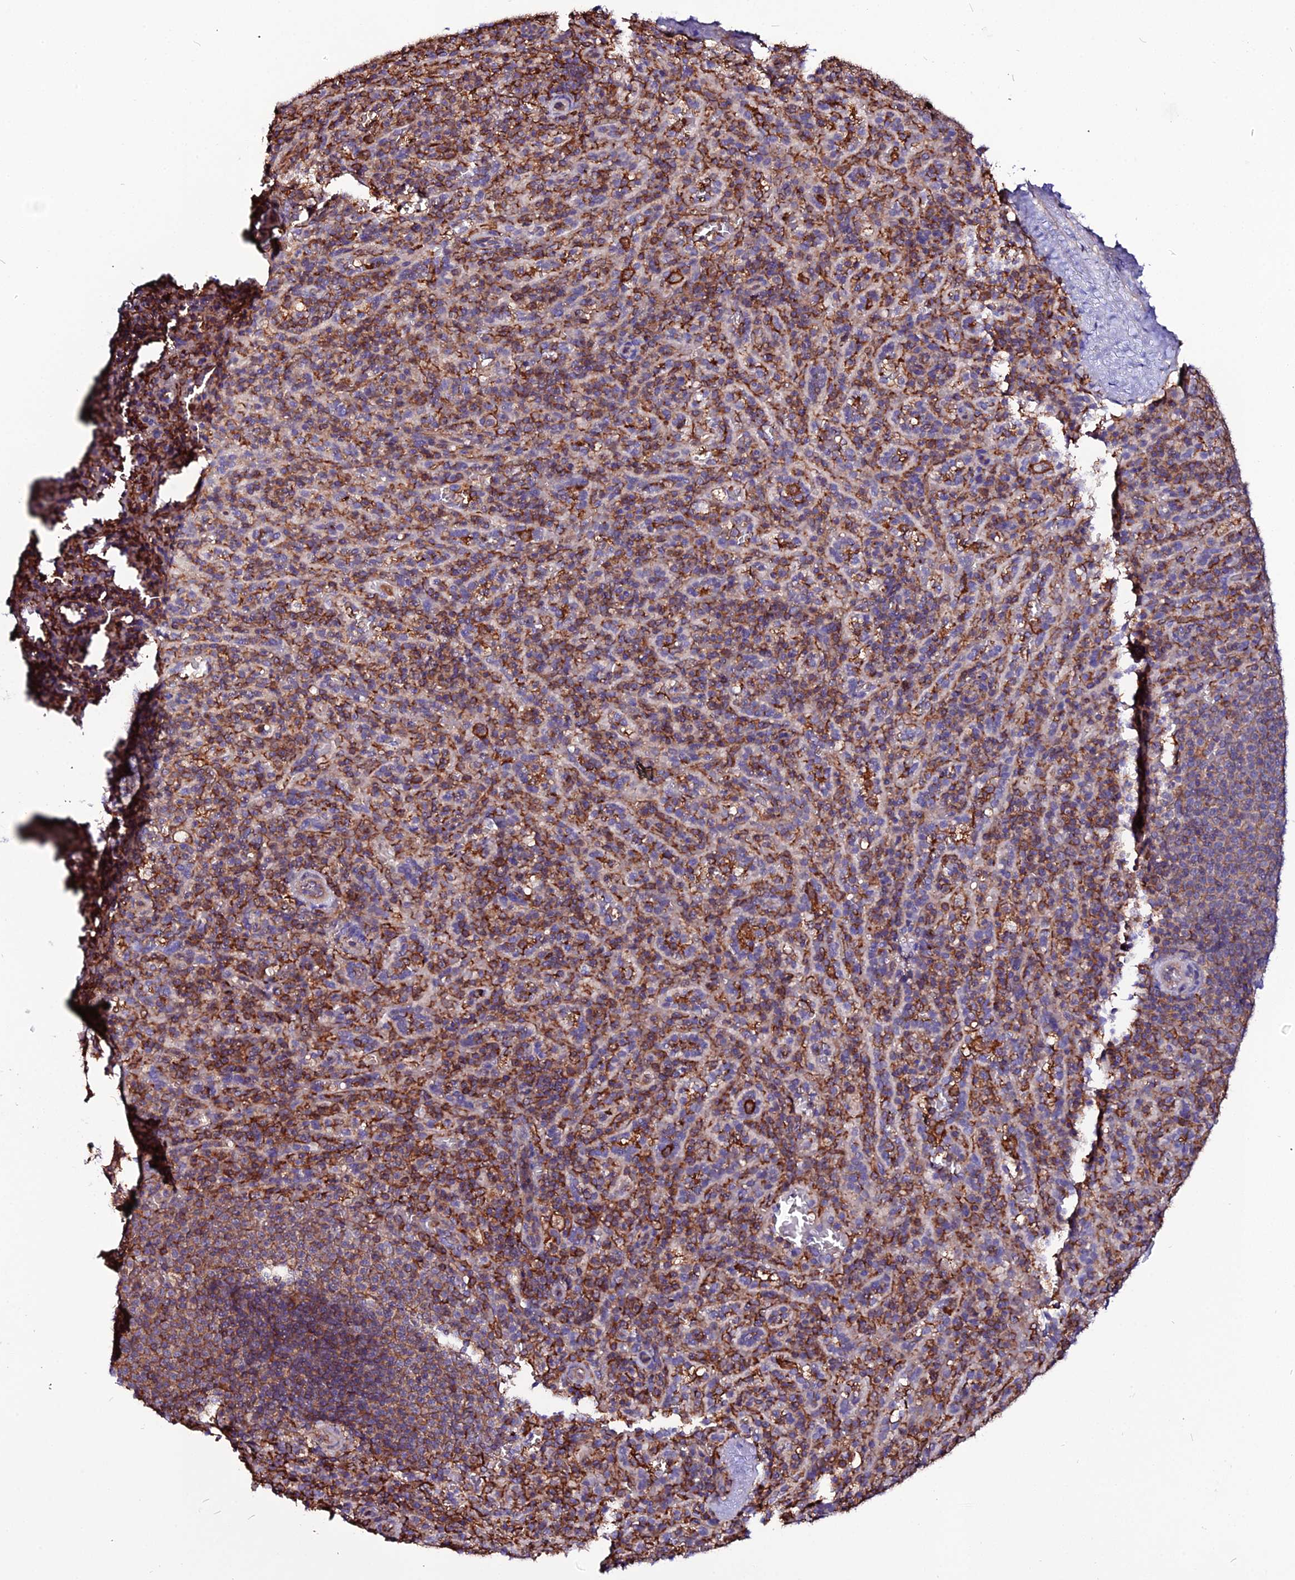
{"staining": {"intensity": "moderate", "quantity": ">75%", "location": "cytoplasmic/membranous"}, "tissue": "spleen", "cell_type": "Cells in red pulp", "image_type": "normal", "snomed": [{"axis": "morphology", "description": "Normal tissue, NOS"}, {"axis": "topography", "description": "Spleen"}], "caption": "Cells in red pulp exhibit moderate cytoplasmic/membranous expression in approximately >75% of cells in unremarkable spleen.", "gene": "USP17L10", "patient": {"sex": "female", "age": 21}}